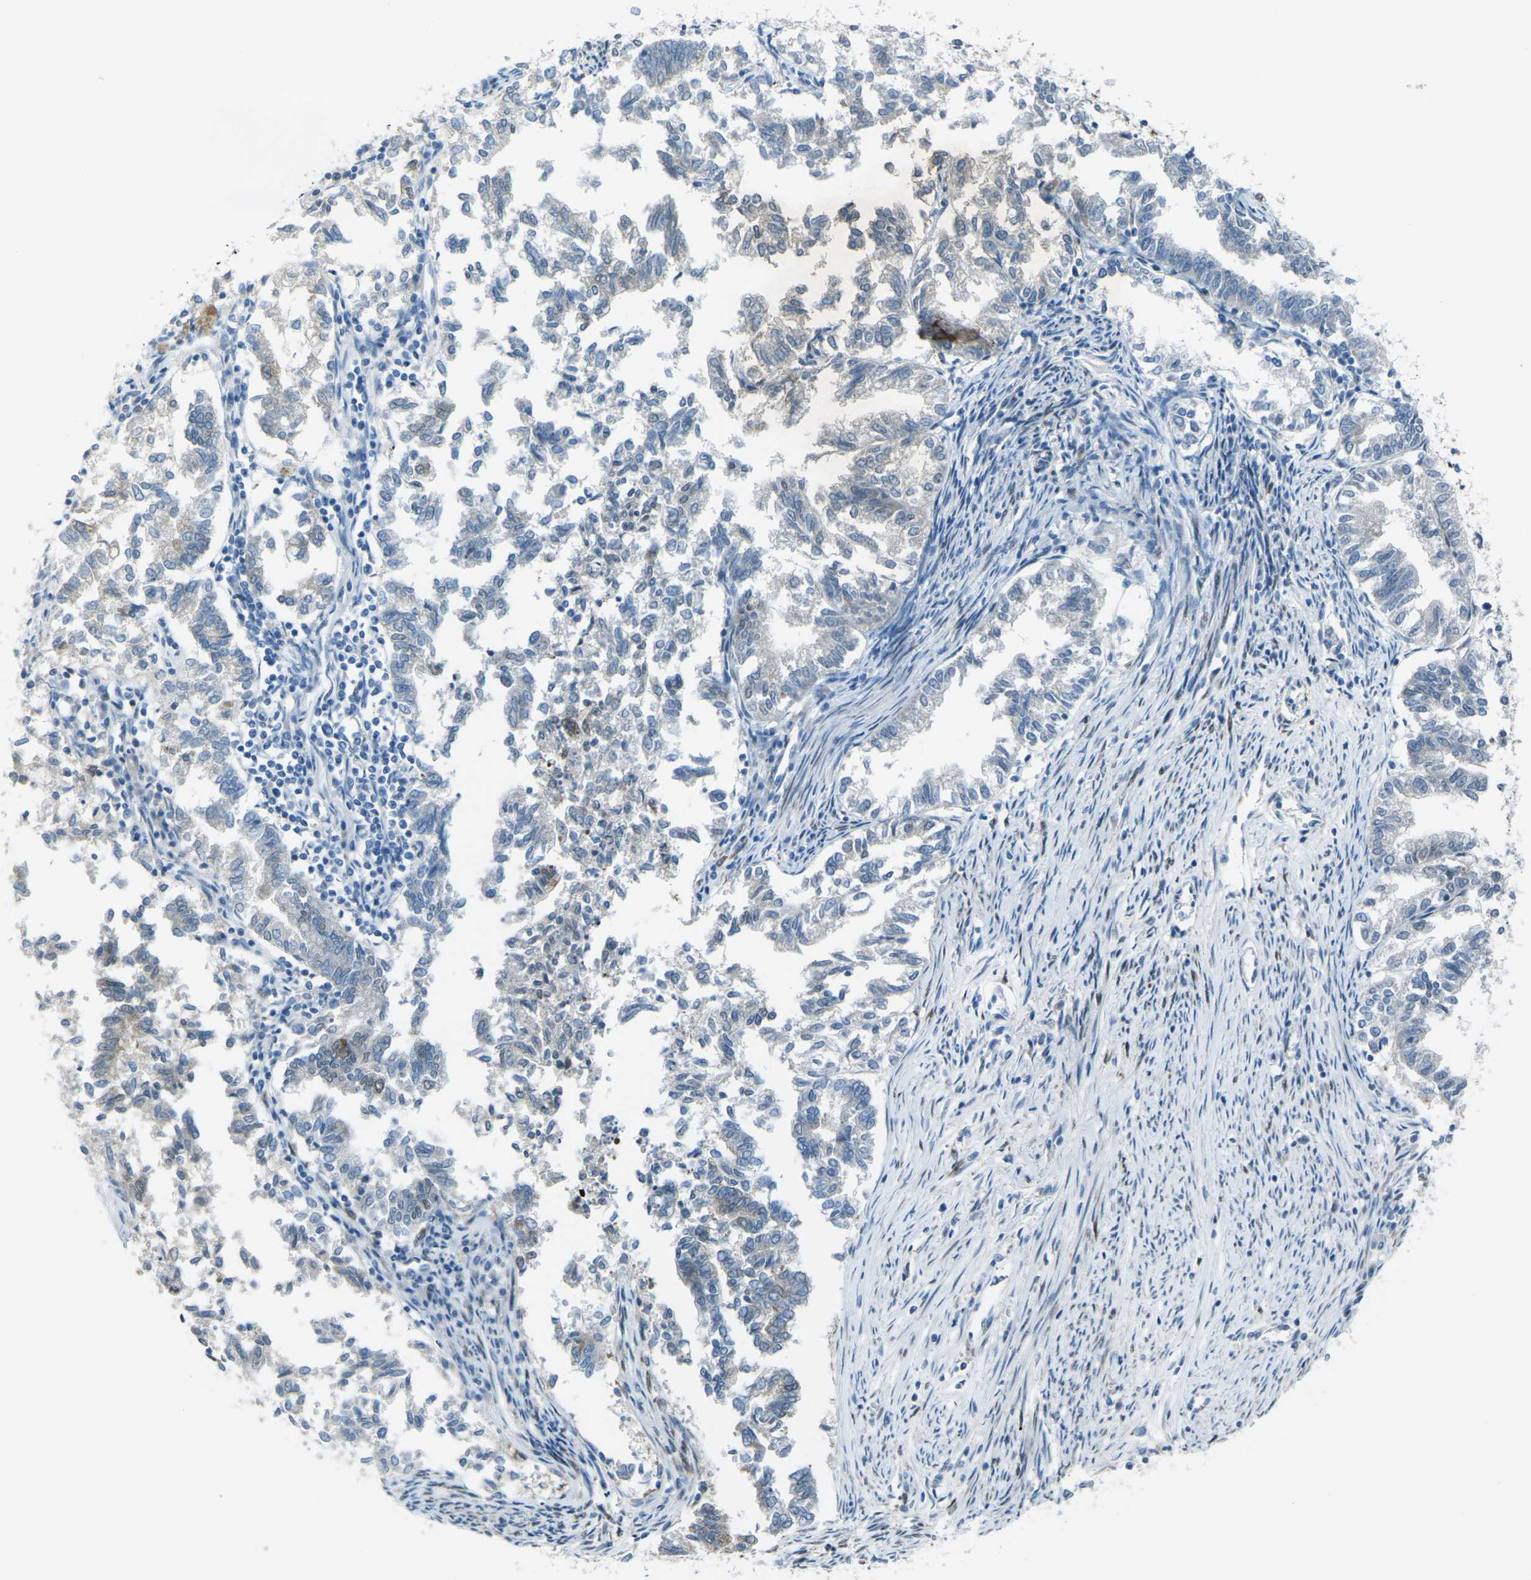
{"staining": {"intensity": "negative", "quantity": "none", "location": "none"}, "tissue": "endometrial cancer", "cell_type": "Tumor cells", "image_type": "cancer", "snomed": [{"axis": "morphology", "description": "Necrosis, NOS"}, {"axis": "morphology", "description": "Adenocarcinoma, NOS"}, {"axis": "topography", "description": "Endometrium"}], "caption": "Image shows no significant protein staining in tumor cells of endometrial cancer.", "gene": "CELSR2", "patient": {"sex": "female", "age": 79}}